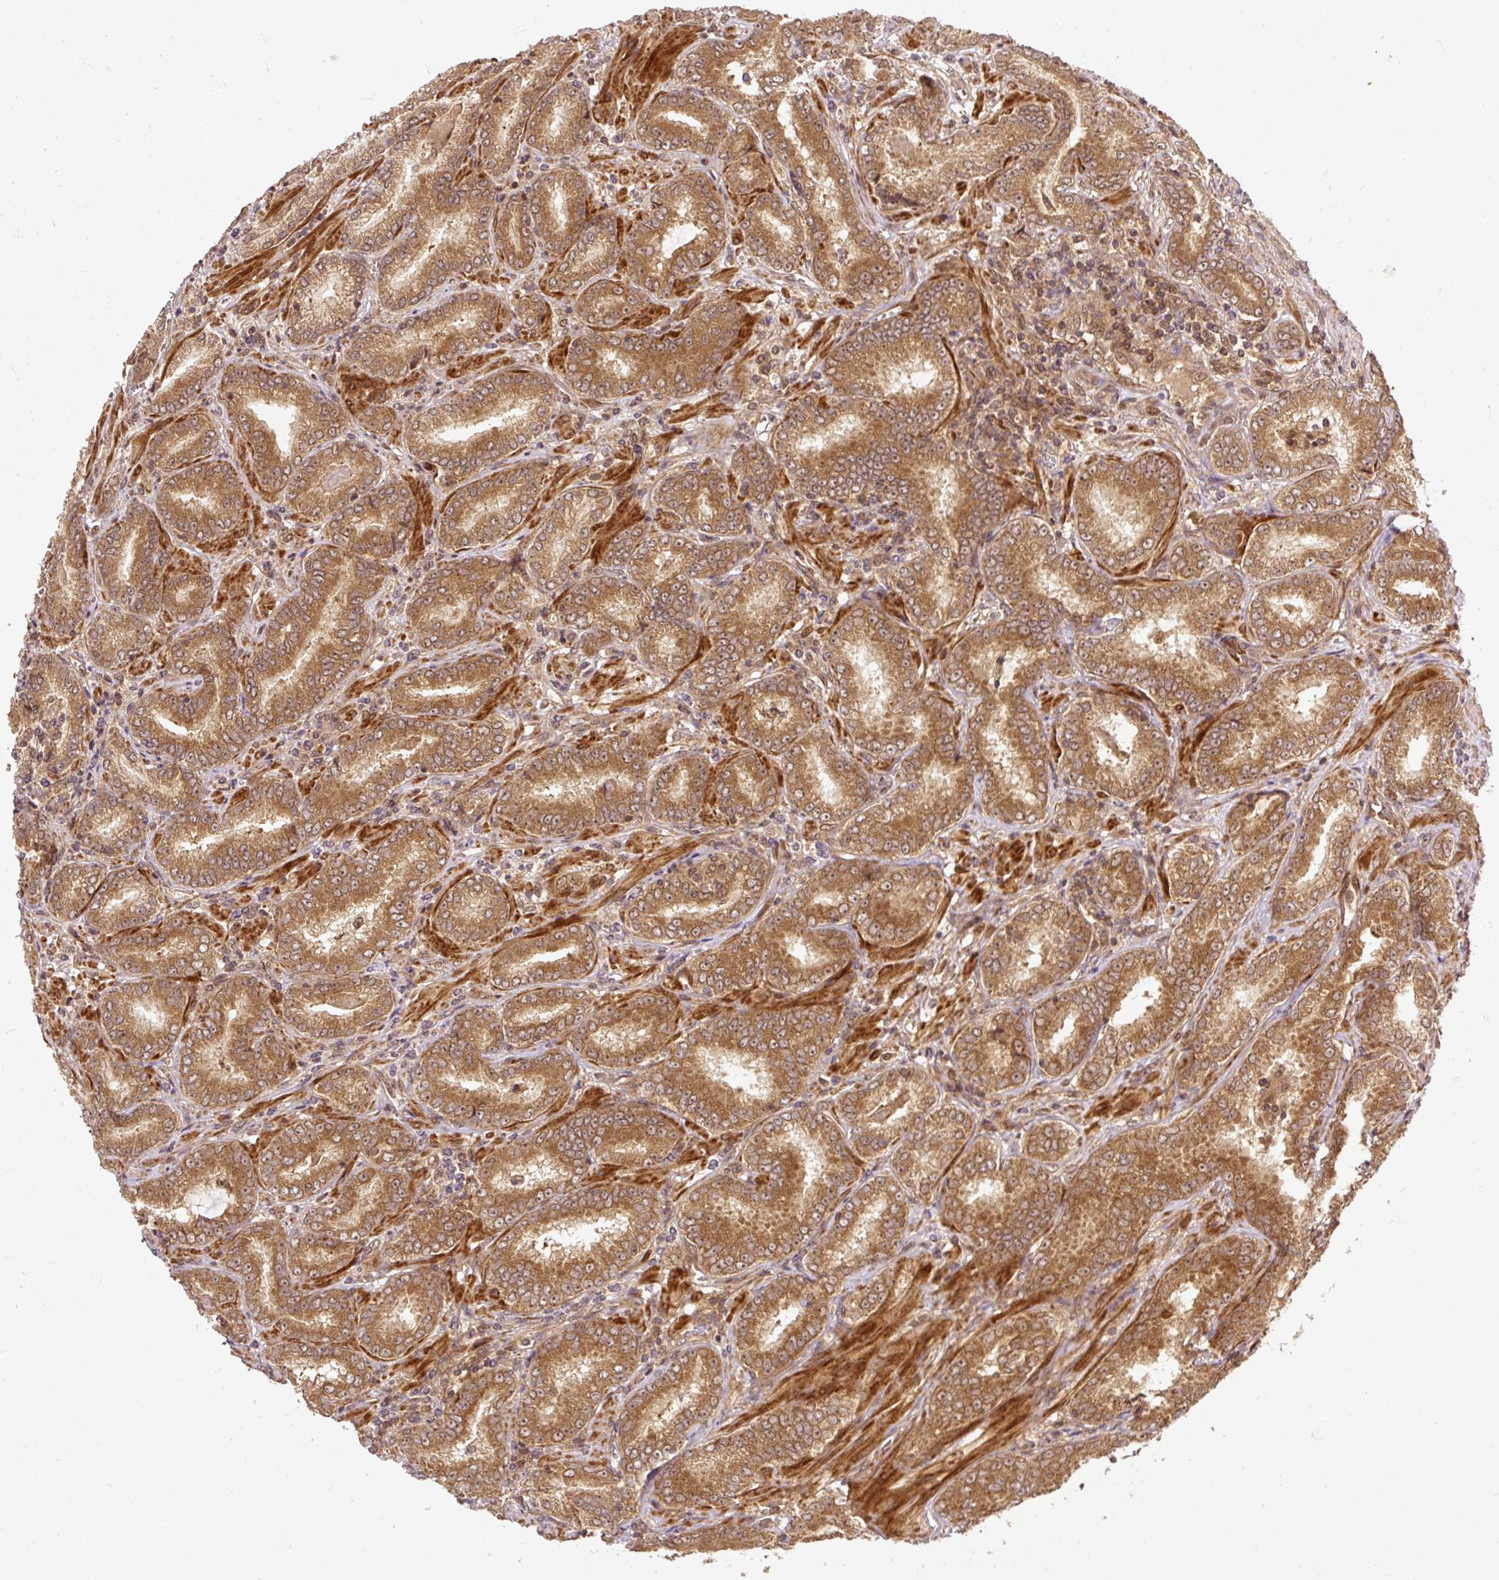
{"staining": {"intensity": "strong", "quantity": ">75%", "location": "cytoplasmic/membranous,nuclear"}, "tissue": "prostate cancer", "cell_type": "Tumor cells", "image_type": "cancer", "snomed": [{"axis": "morphology", "description": "Adenocarcinoma, High grade"}, {"axis": "topography", "description": "Prostate"}], "caption": "IHC of human prostate cancer (adenocarcinoma (high-grade)) displays high levels of strong cytoplasmic/membranous and nuclear positivity in approximately >75% of tumor cells. The staining was performed using DAB, with brown indicating positive protein expression. Nuclei are stained blue with hematoxylin.", "gene": "PSMD1", "patient": {"sex": "male", "age": 72}}